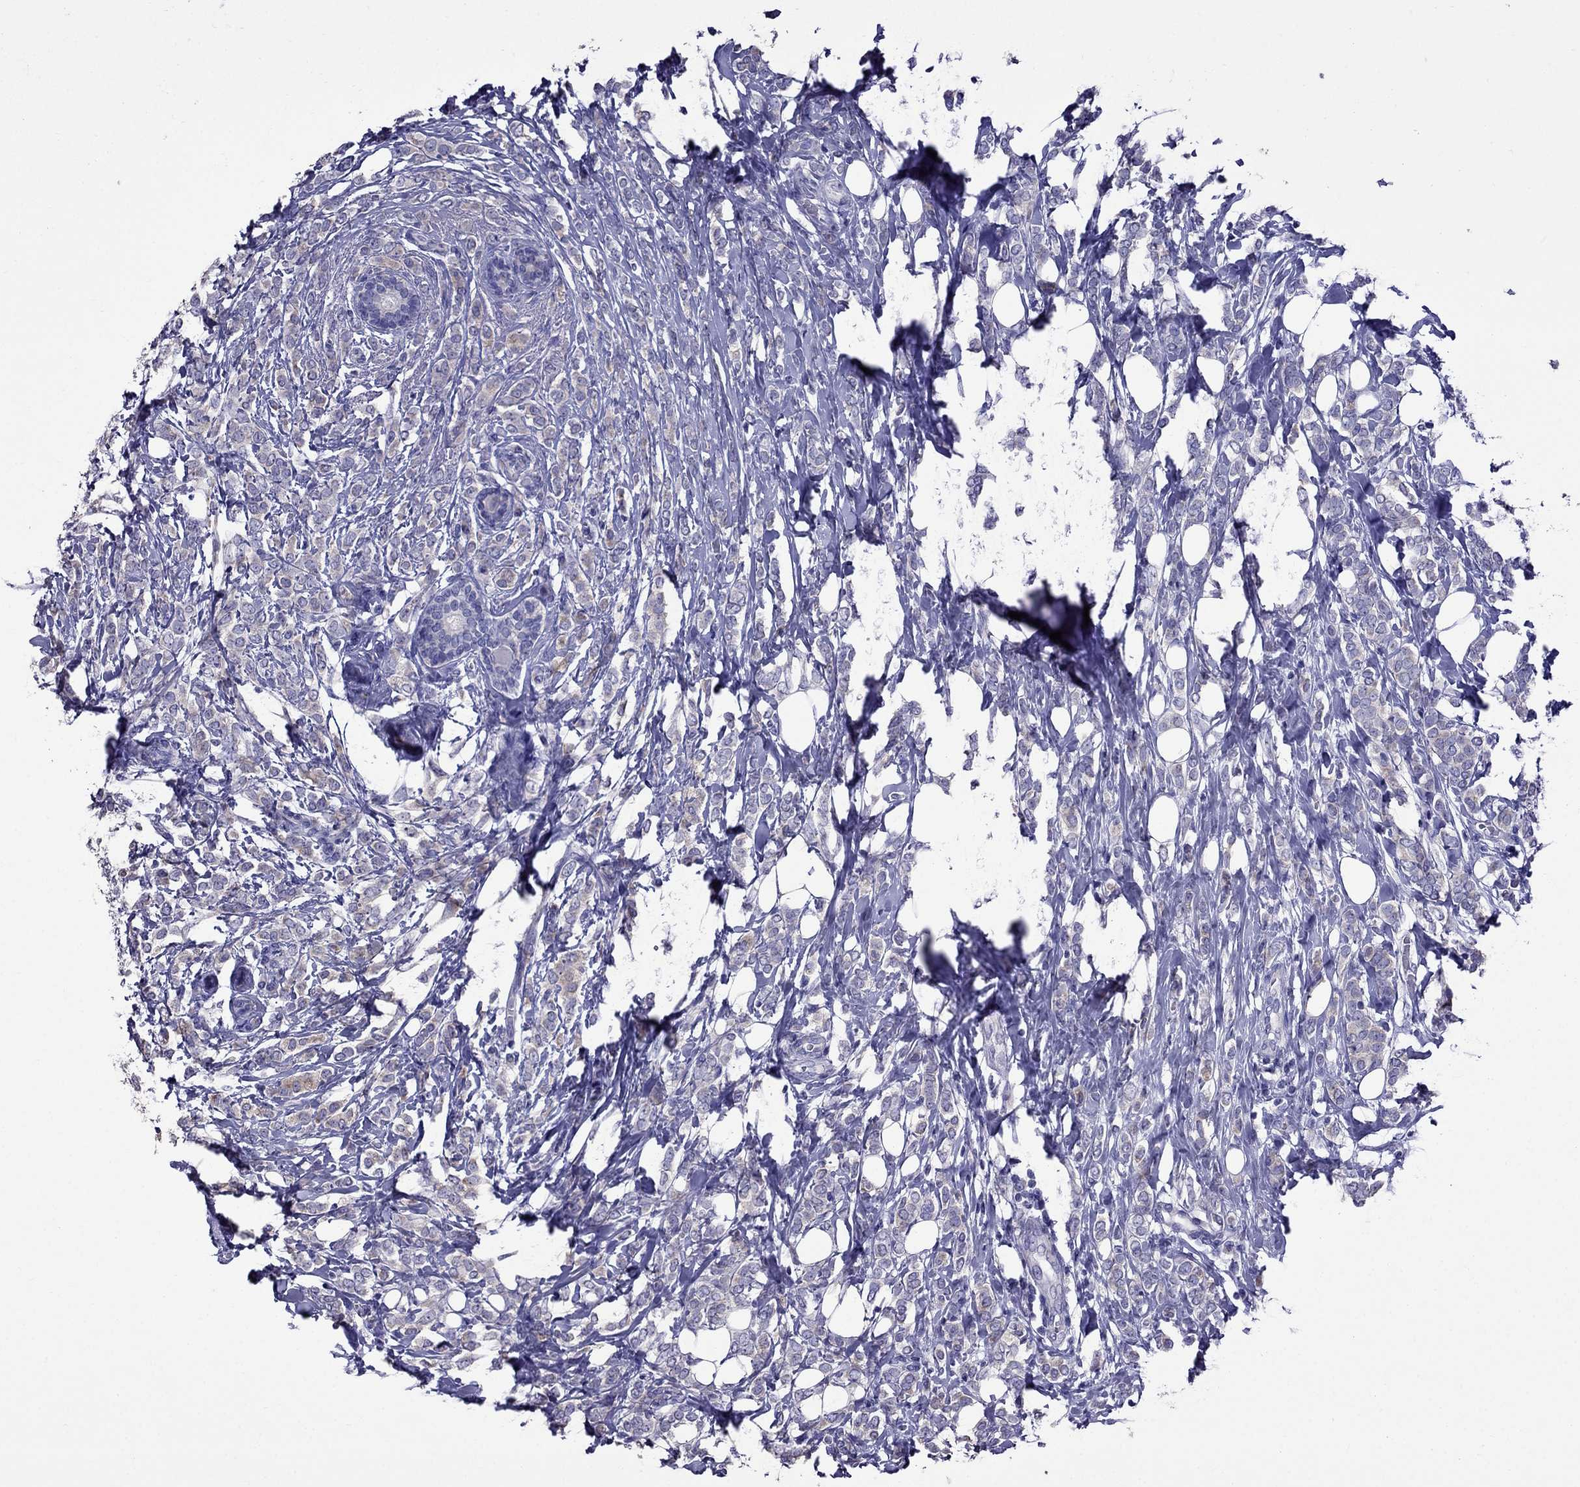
{"staining": {"intensity": "weak", "quantity": ">75%", "location": "cytoplasmic/membranous"}, "tissue": "breast cancer", "cell_type": "Tumor cells", "image_type": "cancer", "snomed": [{"axis": "morphology", "description": "Lobular carcinoma"}, {"axis": "topography", "description": "Breast"}], "caption": "A low amount of weak cytoplasmic/membranous staining is identified in about >75% of tumor cells in breast cancer (lobular carcinoma) tissue.", "gene": "OXCT2", "patient": {"sex": "female", "age": 49}}